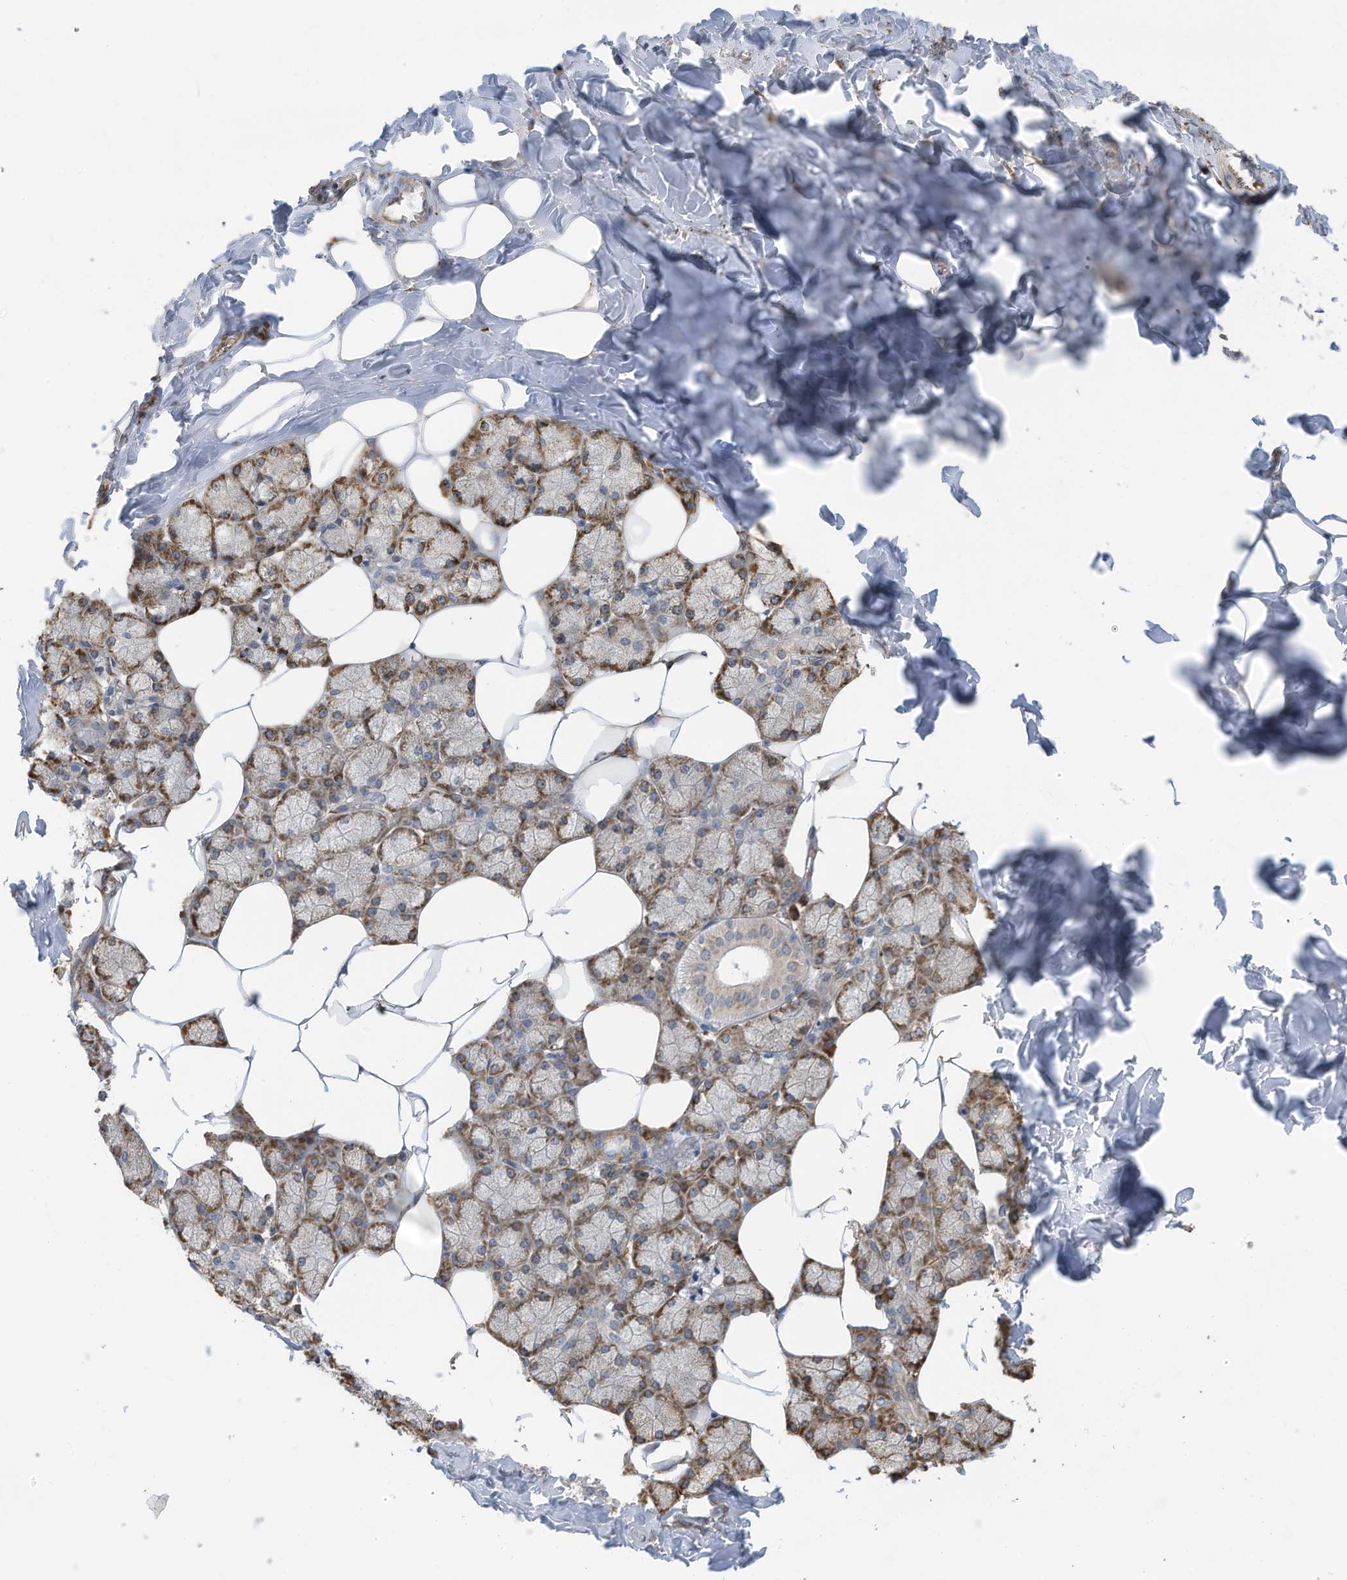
{"staining": {"intensity": "strong", "quantity": "25%-75%", "location": "cytoplasmic/membranous"}, "tissue": "salivary gland", "cell_type": "Glandular cells", "image_type": "normal", "snomed": [{"axis": "morphology", "description": "Normal tissue, NOS"}, {"axis": "topography", "description": "Salivary gland"}], "caption": "Immunohistochemical staining of normal salivary gland shows high levels of strong cytoplasmic/membranous expression in approximately 25%-75% of glandular cells. The staining is performed using DAB (3,3'-diaminobenzidine) brown chromogen to label protein expression. The nuclei are counter-stained blue using hematoxylin.", "gene": "ZBTB45", "patient": {"sex": "male", "age": 62}}